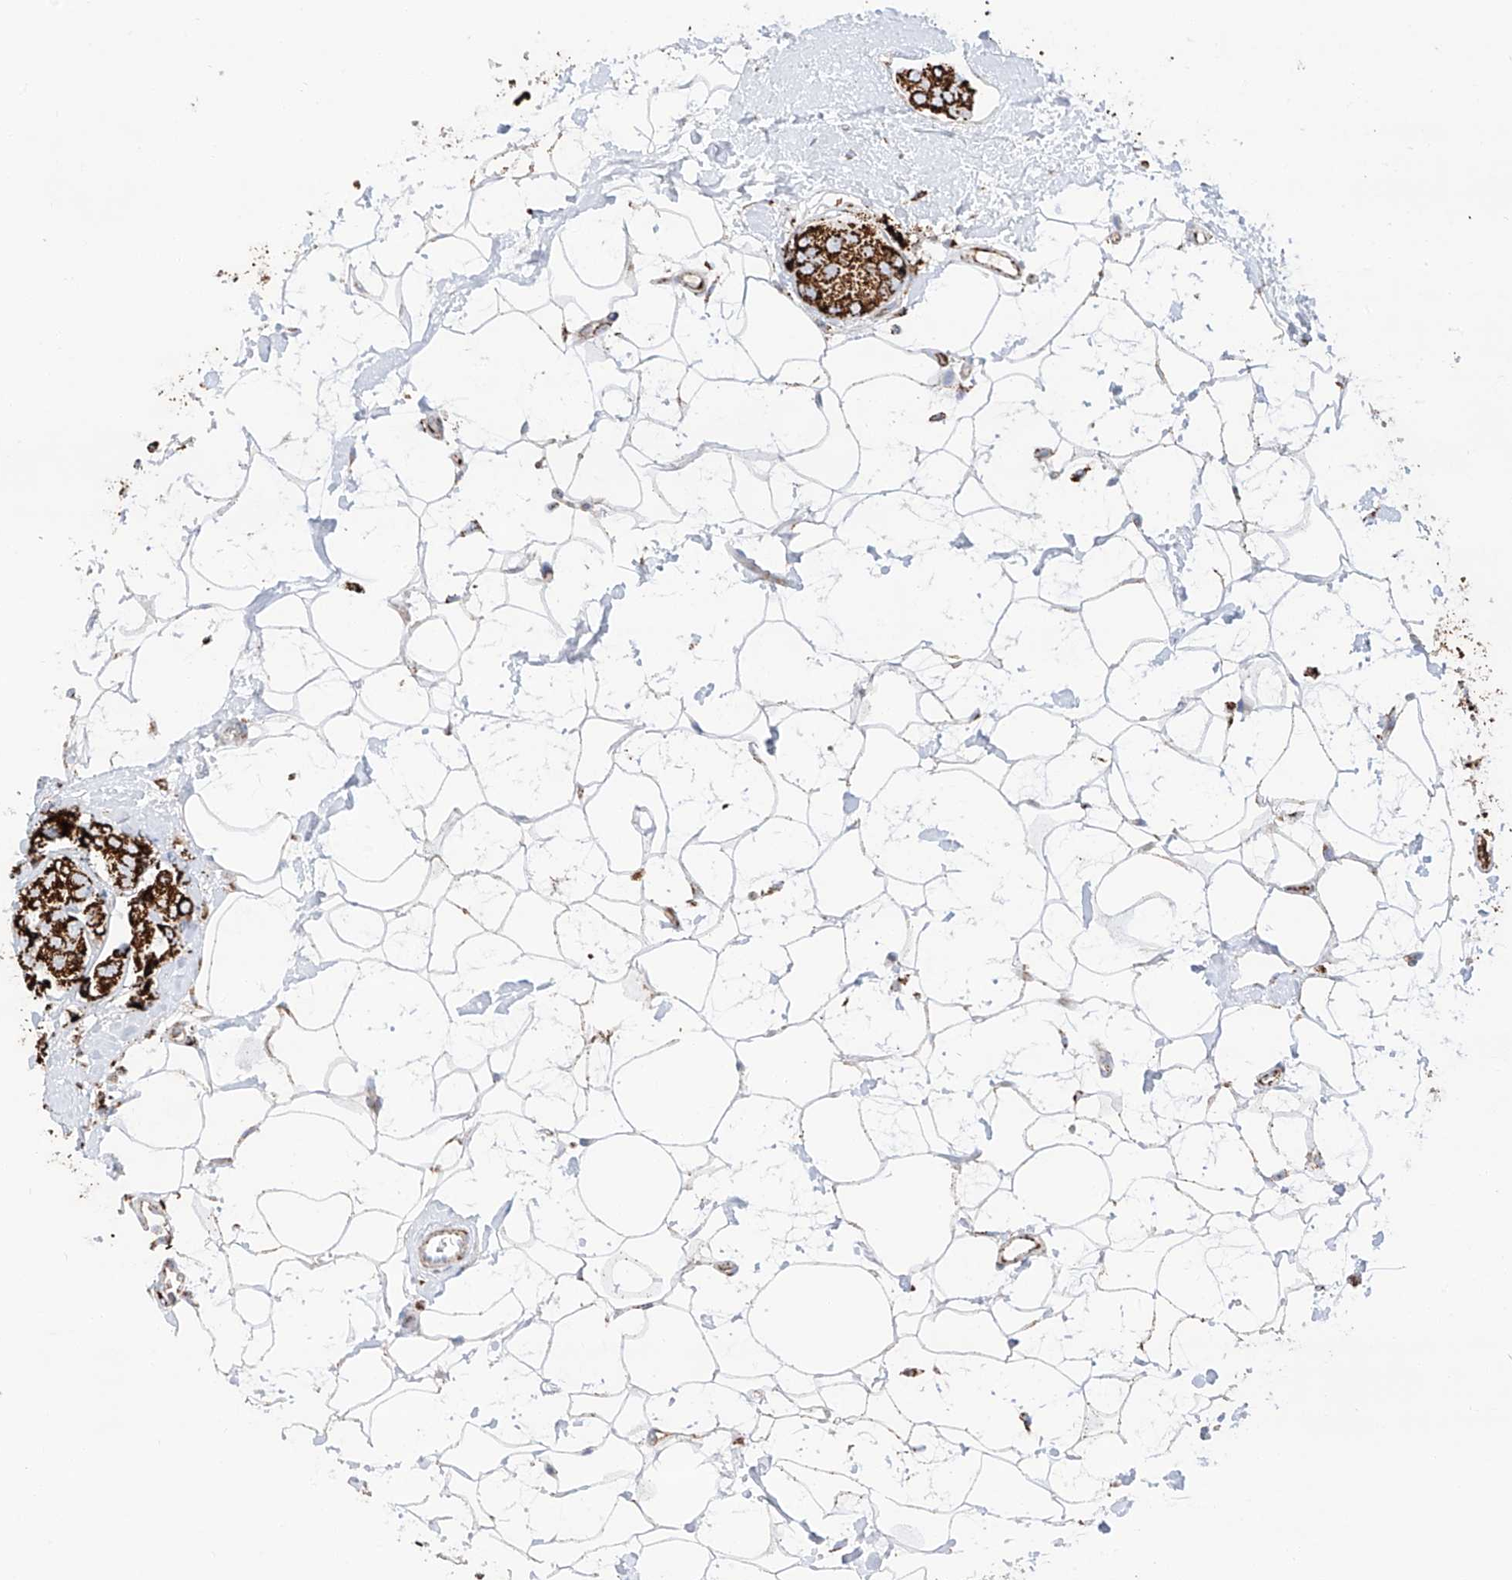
{"staining": {"intensity": "strong", "quantity": ">75%", "location": "cytoplasmic/membranous"}, "tissue": "breast cancer", "cell_type": "Tumor cells", "image_type": "cancer", "snomed": [{"axis": "morphology", "description": "Normal tissue, NOS"}, {"axis": "morphology", "description": "Duct carcinoma"}, {"axis": "topography", "description": "Breast"}], "caption": "Protein analysis of breast intraductal carcinoma tissue displays strong cytoplasmic/membranous staining in about >75% of tumor cells. The staining was performed using DAB (3,3'-diaminobenzidine), with brown indicating positive protein expression. Nuclei are stained blue with hematoxylin.", "gene": "TTC27", "patient": {"sex": "female", "age": 39}}